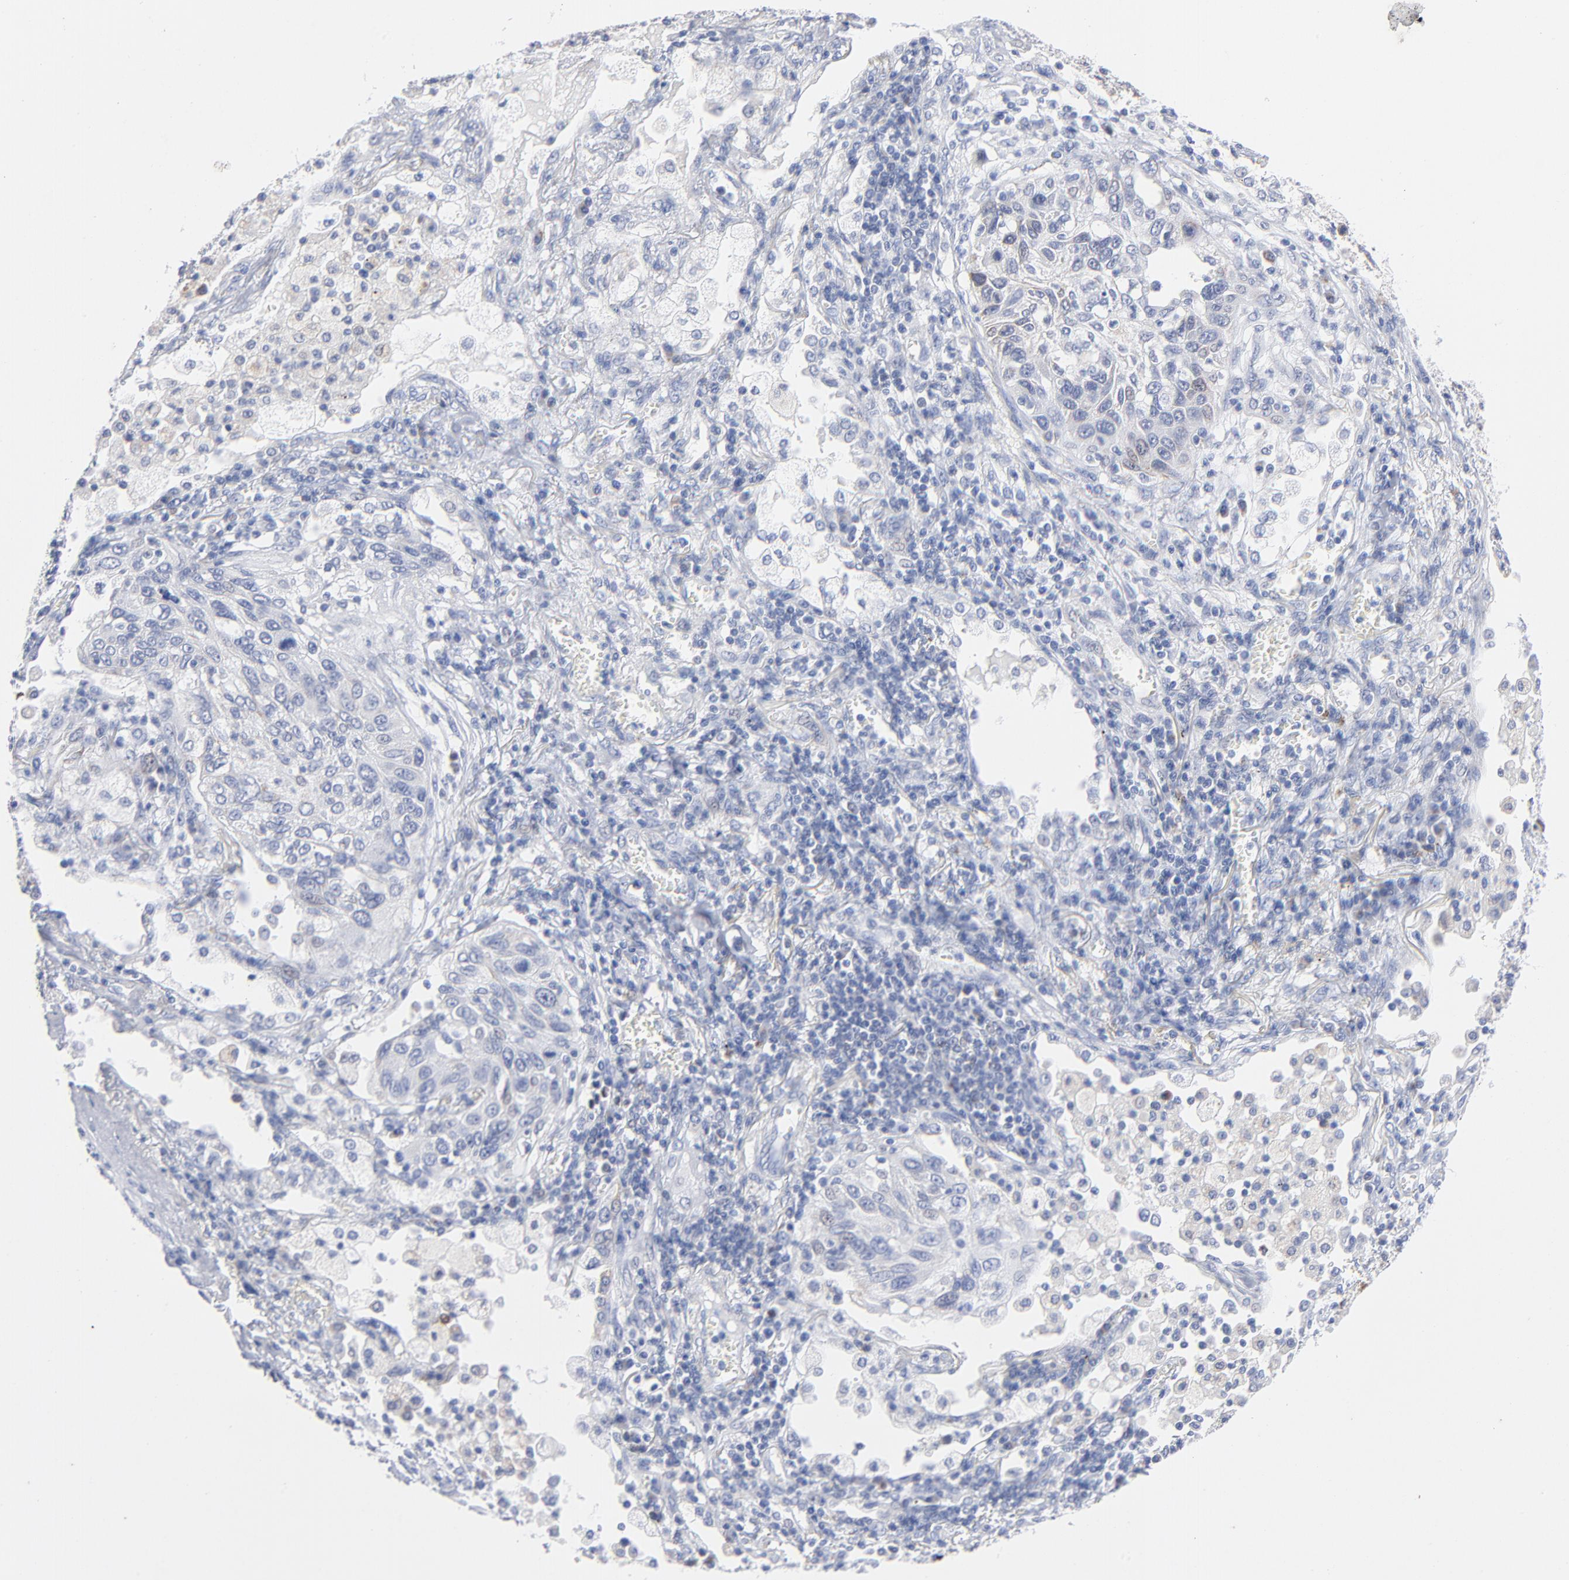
{"staining": {"intensity": "weak", "quantity": "25%-75%", "location": "cytoplasmic/membranous"}, "tissue": "lung cancer", "cell_type": "Tumor cells", "image_type": "cancer", "snomed": [{"axis": "morphology", "description": "Squamous cell carcinoma, NOS"}, {"axis": "topography", "description": "Lung"}], "caption": "A histopathology image of human lung cancer stained for a protein exhibits weak cytoplasmic/membranous brown staining in tumor cells. The protein of interest is shown in brown color, while the nuclei are stained blue.", "gene": "CHCHD10", "patient": {"sex": "female", "age": 76}}